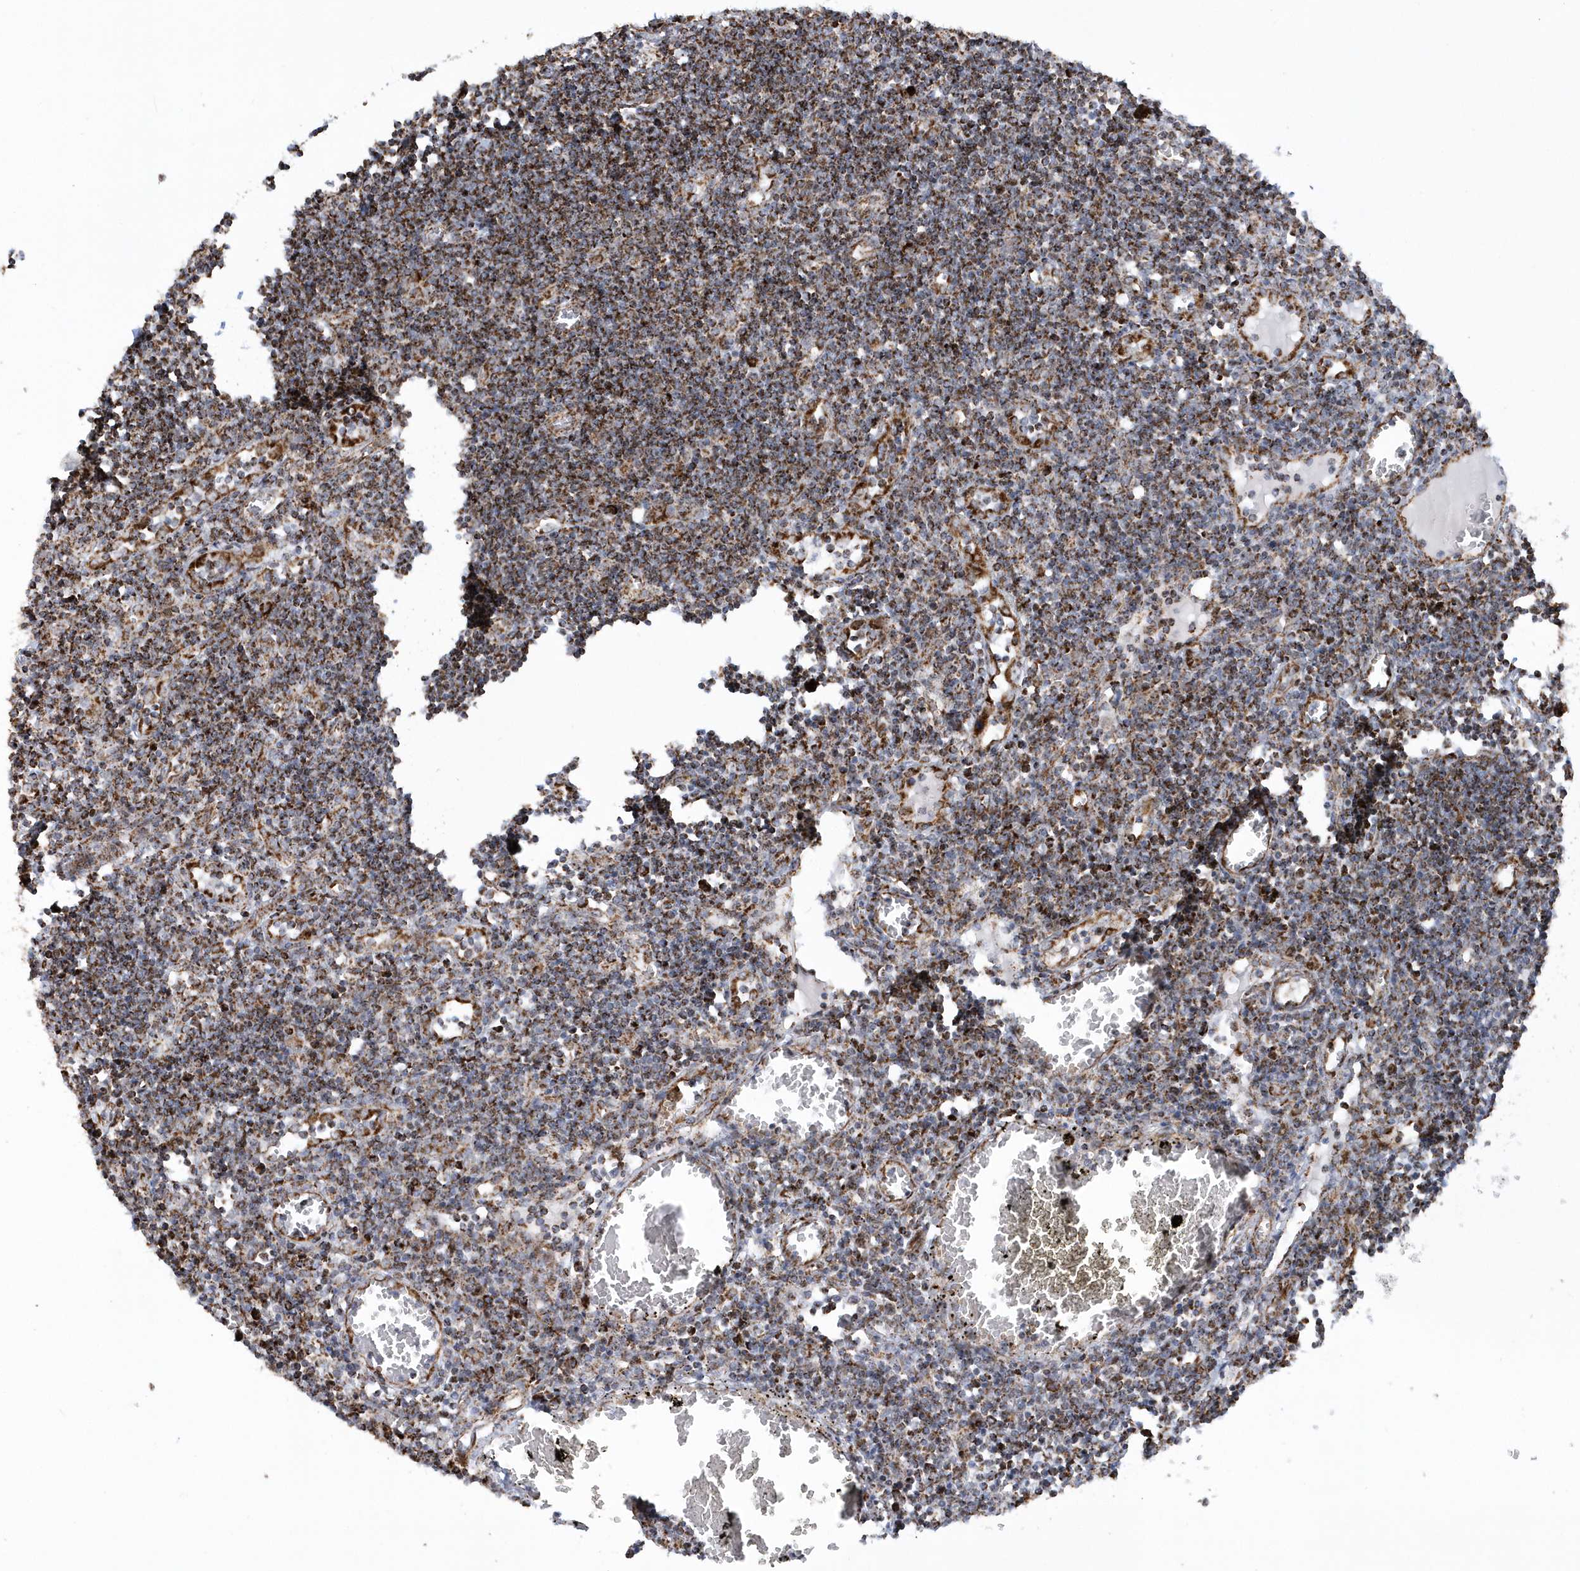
{"staining": {"intensity": "strong", "quantity": ">75%", "location": "cytoplasmic/membranous"}, "tissue": "lymph node", "cell_type": "Germinal center cells", "image_type": "normal", "snomed": [{"axis": "morphology", "description": "Normal tissue, NOS"}, {"axis": "morphology", "description": "Malignant melanoma, Metastatic site"}, {"axis": "topography", "description": "Lymph node"}], "caption": "Immunohistochemical staining of normal human lymph node reveals high levels of strong cytoplasmic/membranous positivity in approximately >75% of germinal center cells.", "gene": "CRY2", "patient": {"sex": "male", "age": 41}}